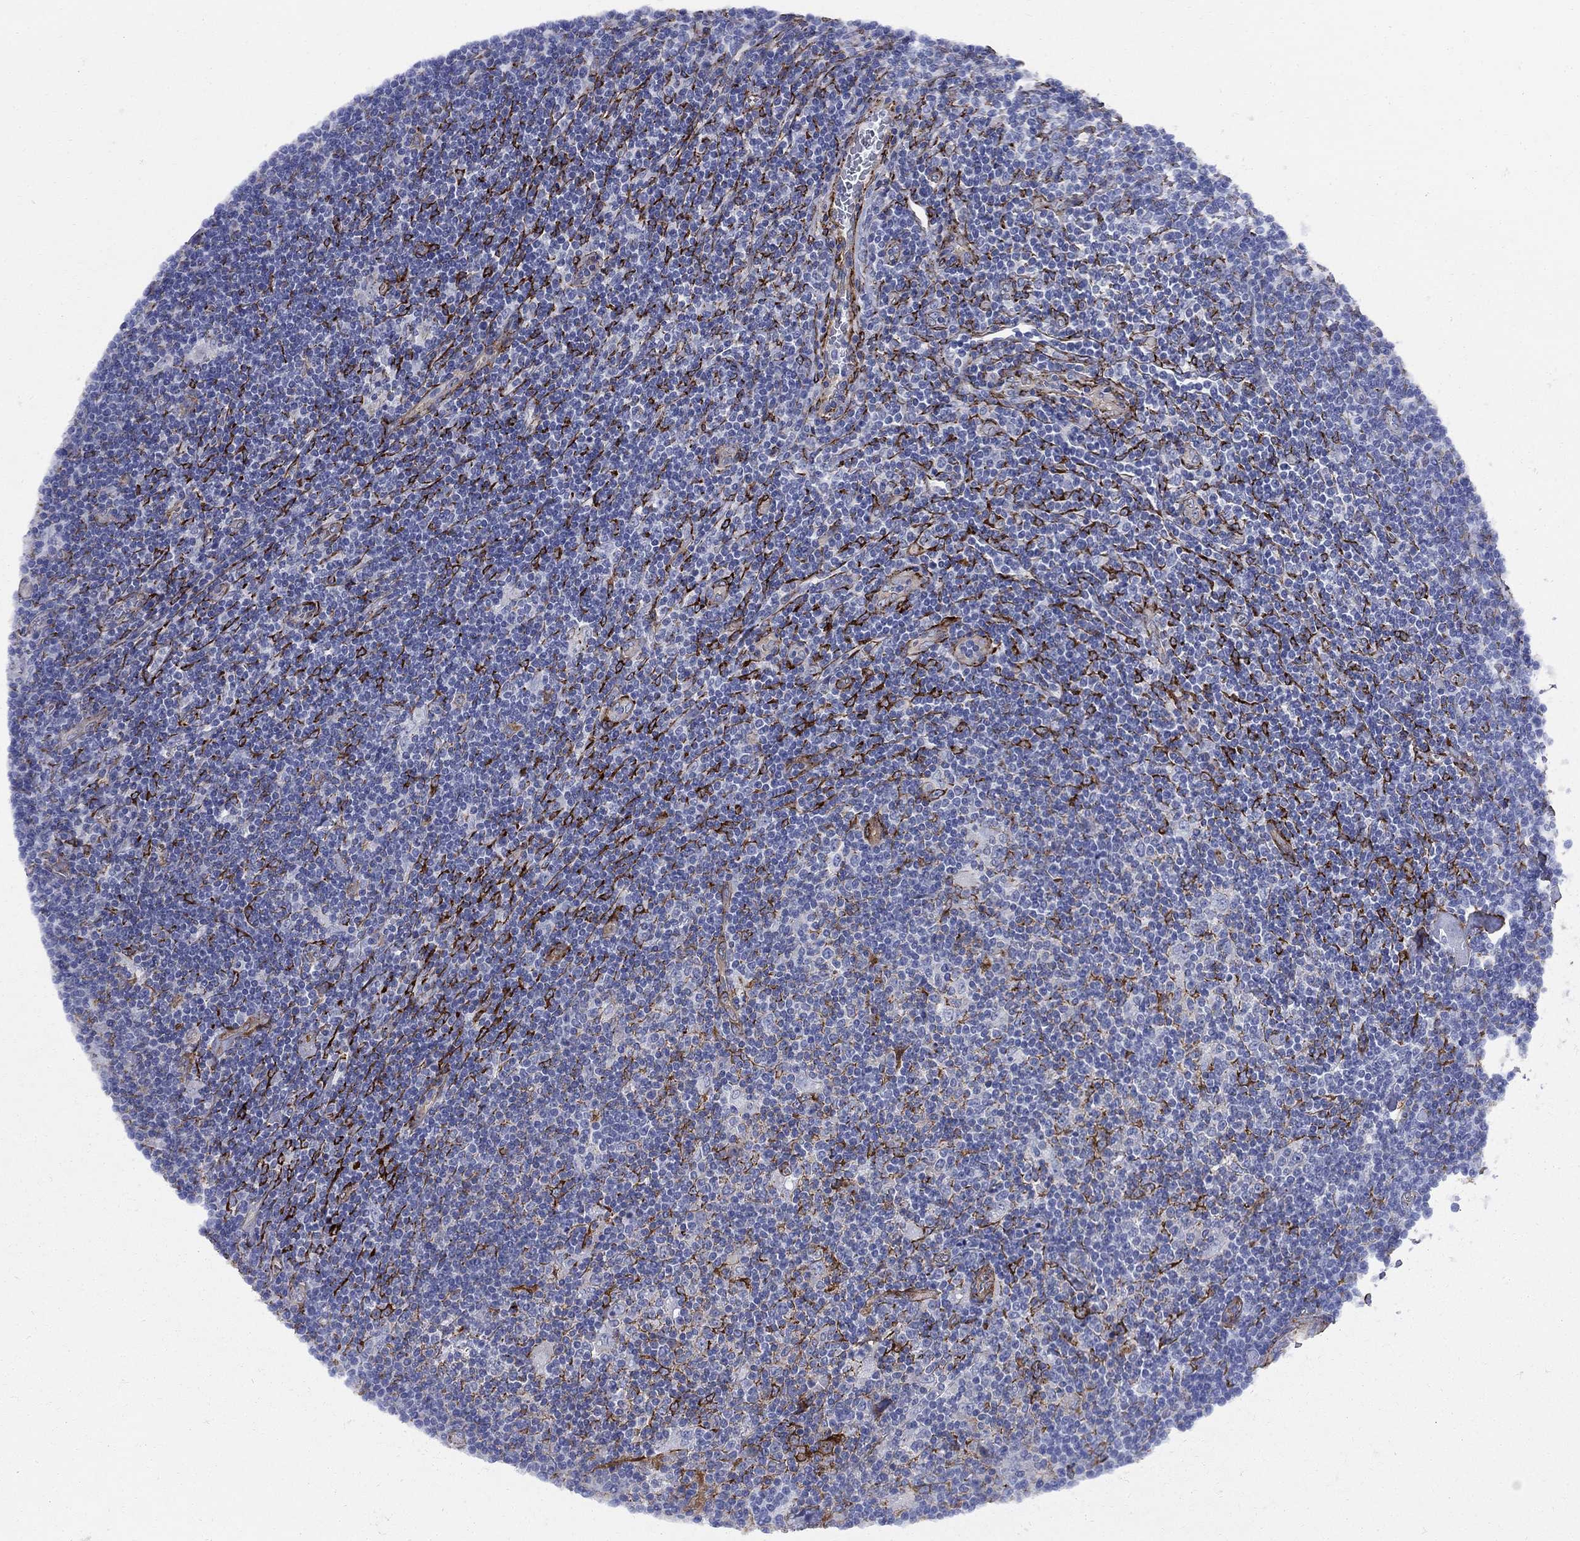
{"staining": {"intensity": "negative", "quantity": "none", "location": "none"}, "tissue": "lymphoma", "cell_type": "Tumor cells", "image_type": "cancer", "snomed": [{"axis": "morphology", "description": "Hodgkin's disease, NOS"}, {"axis": "topography", "description": "Lymph node"}], "caption": "This is an IHC image of Hodgkin's disease. There is no positivity in tumor cells.", "gene": "SEPTIN8", "patient": {"sex": "male", "age": 40}}